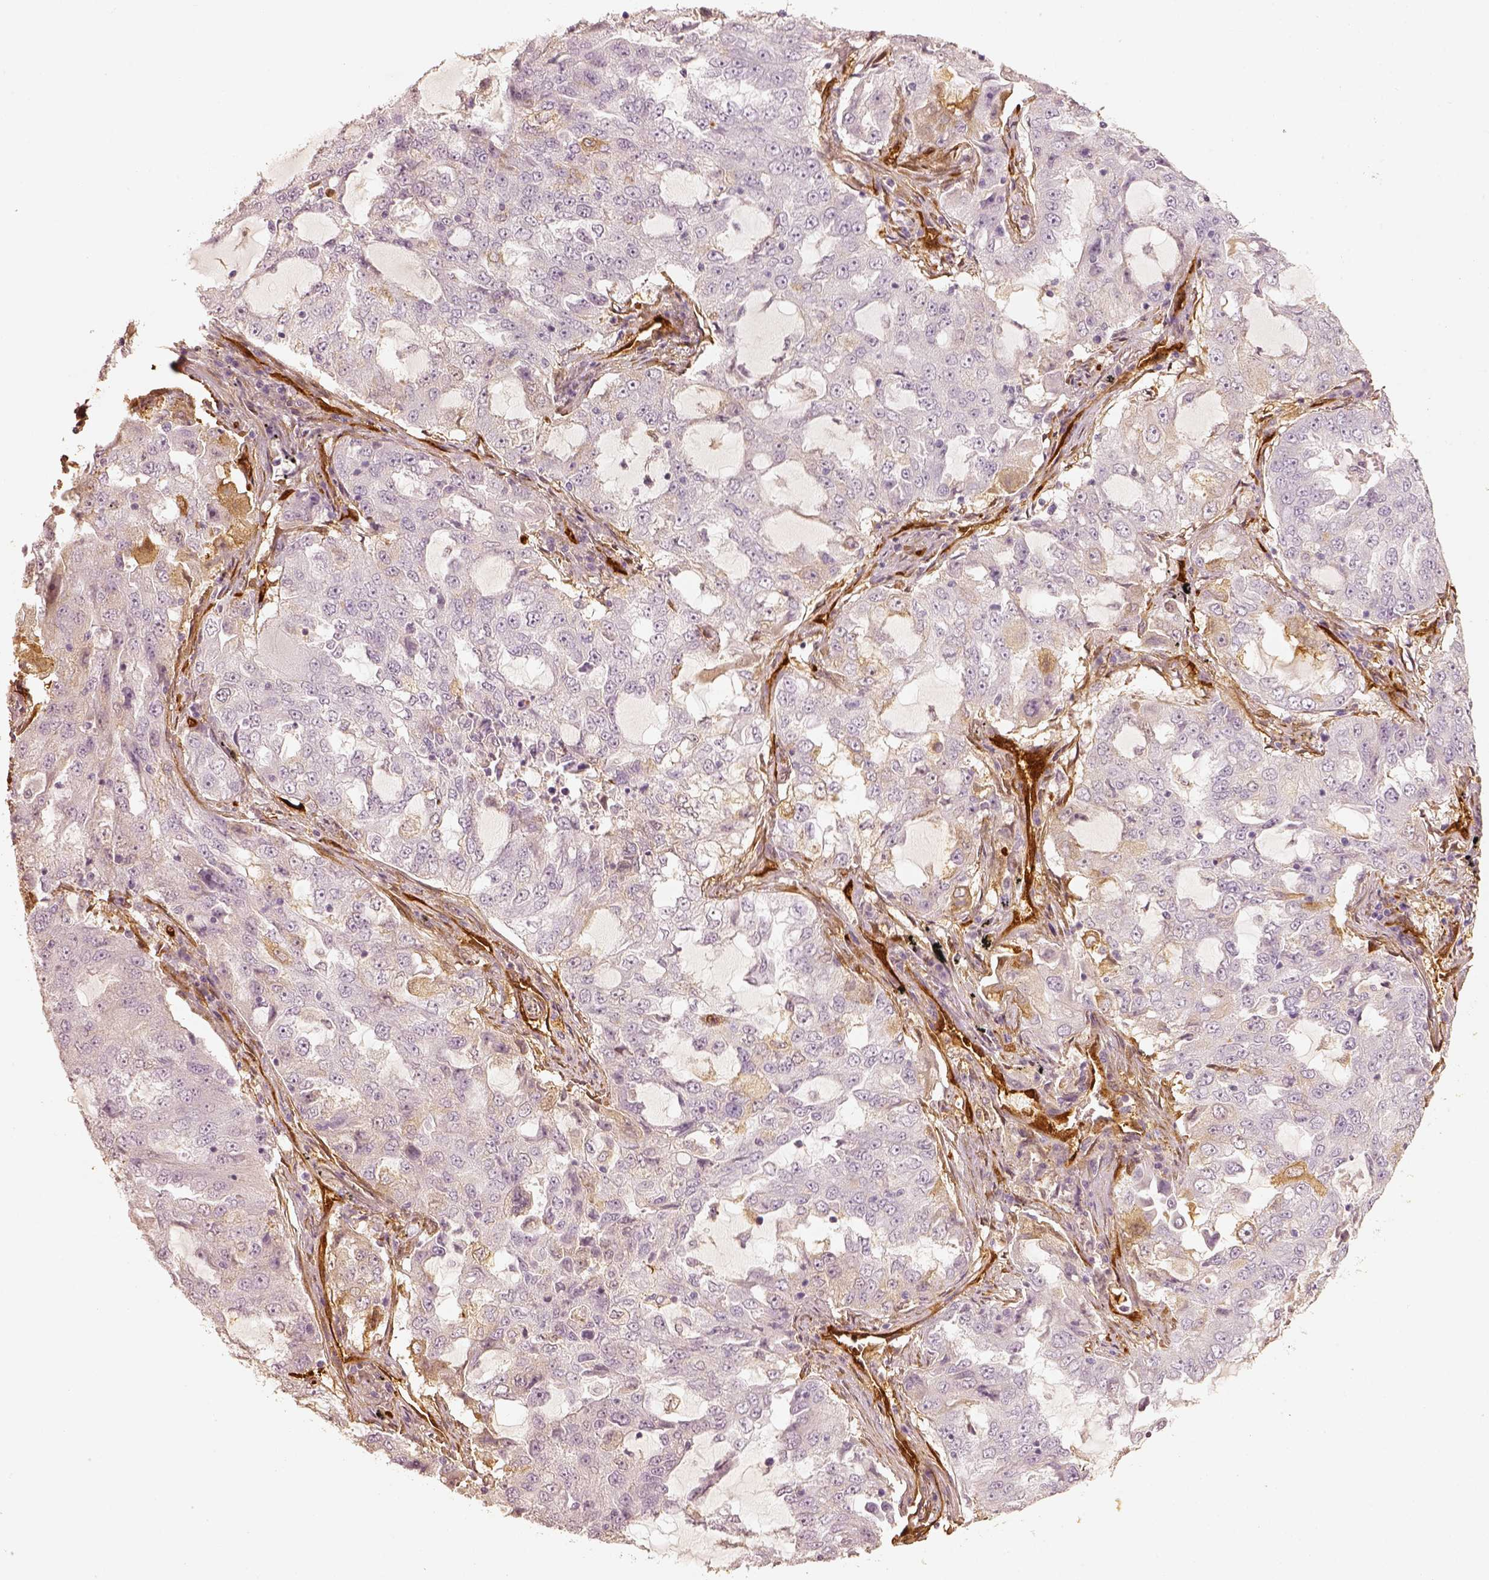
{"staining": {"intensity": "negative", "quantity": "none", "location": "none"}, "tissue": "lung cancer", "cell_type": "Tumor cells", "image_type": "cancer", "snomed": [{"axis": "morphology", "description": "Adenocarcinoma, NOS"}, {"axis": "topography", "description": "Lung"}], "caption": "Tumor cells show no significant protein staining in lung adenocarcinoma.", "gene": "FSCN1", "patient": {"sex": "female", "age": 61}}